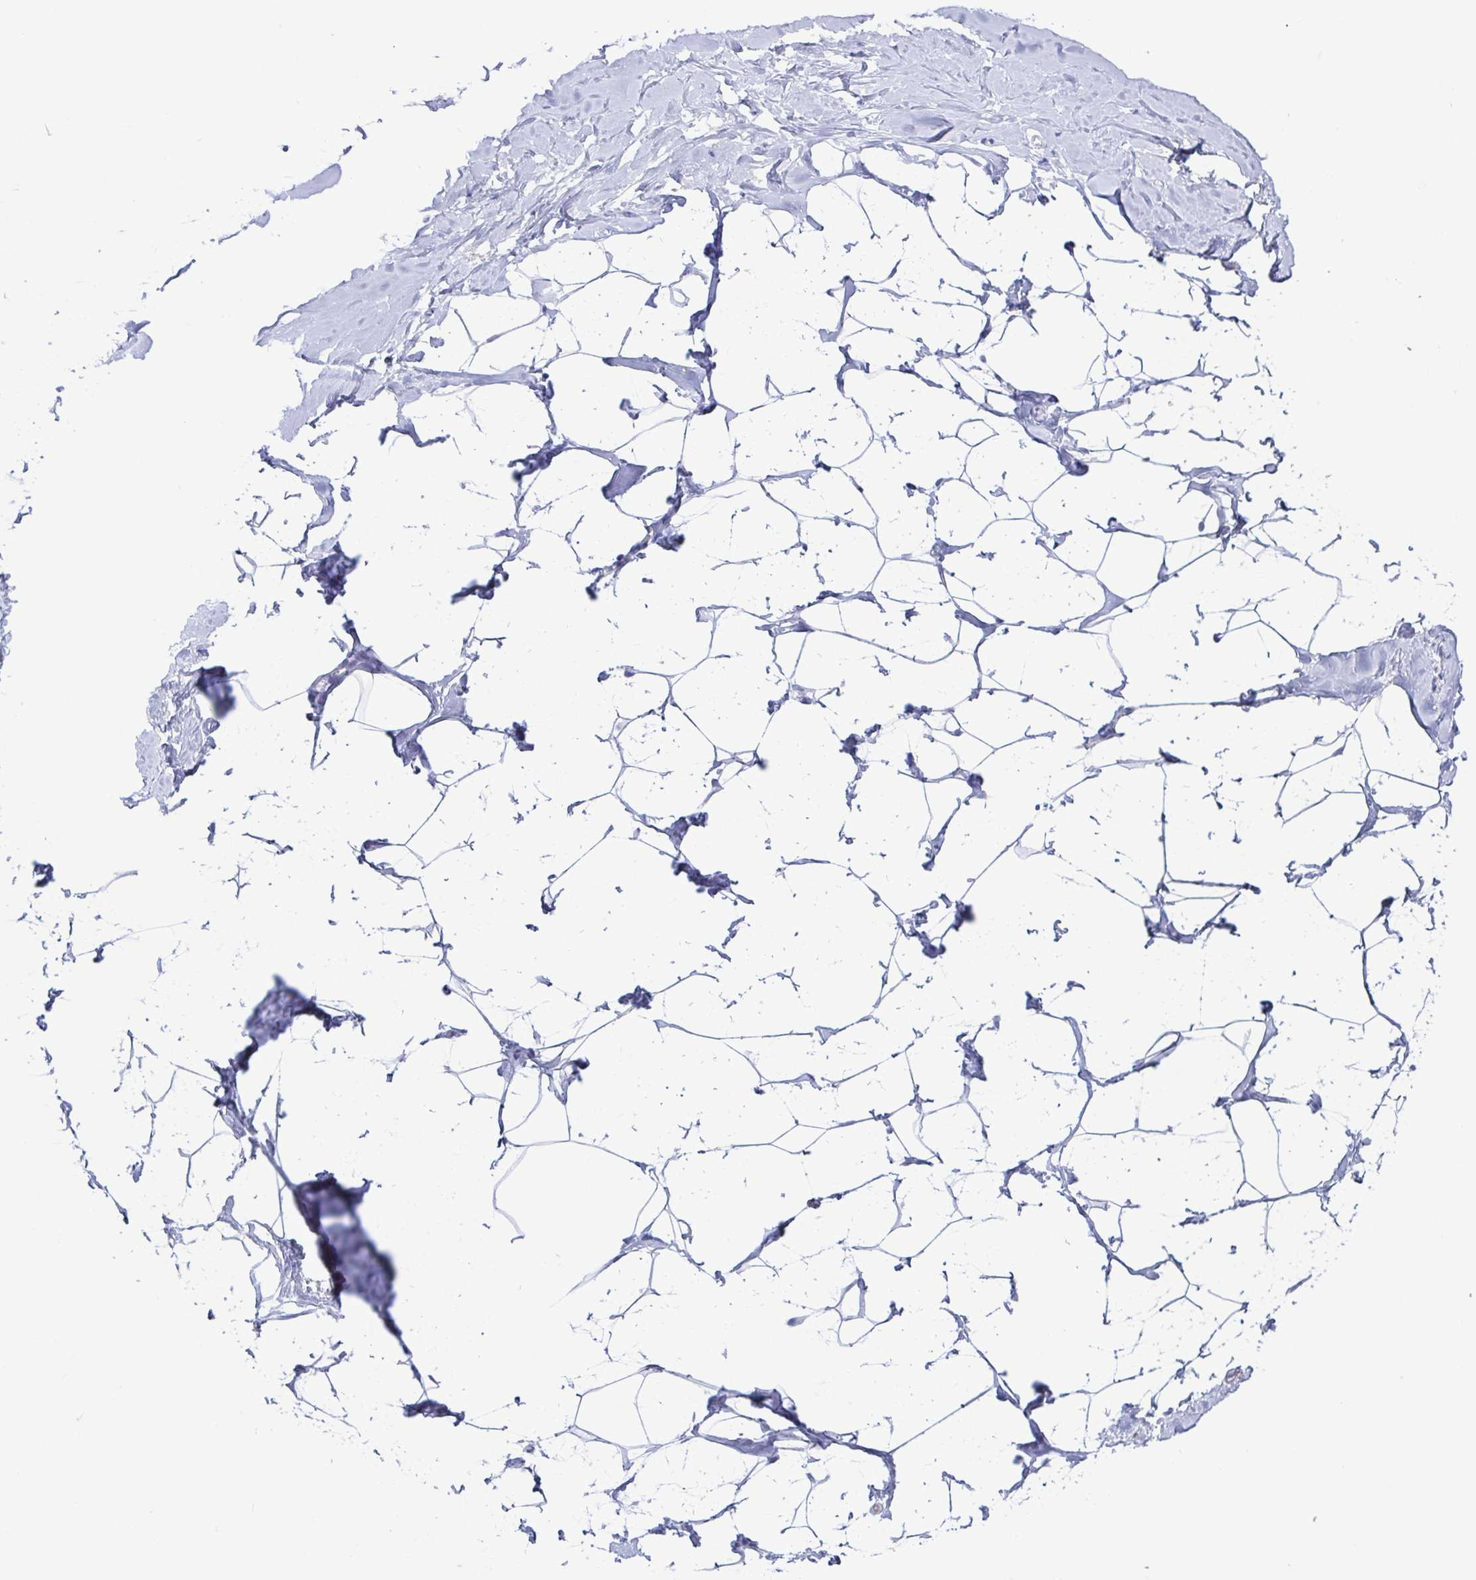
{"staining": {"intensity": "negative", "quantity": "none", "location": "none"}, "tissue": "breast", "cell_type": "Adipocytes", "image_type": "normal", "snomed": [{"axis": "morphology", "description": "Normal tissue, NOS"}, {"axis": "topography", "description": "Breast"}], "caption": "Immunohistochemistry (IHC) histopathology image of normal breast stained for a protein (brown), which exhibits no staining in adipocytes. (Stains: DAB immunohistochemistry with hematoxylin counter stain, Microscopy: brightfield microscopy at high magnification).", "gene": "PRR27", "patient": {"sex": "female", "age": 32}}